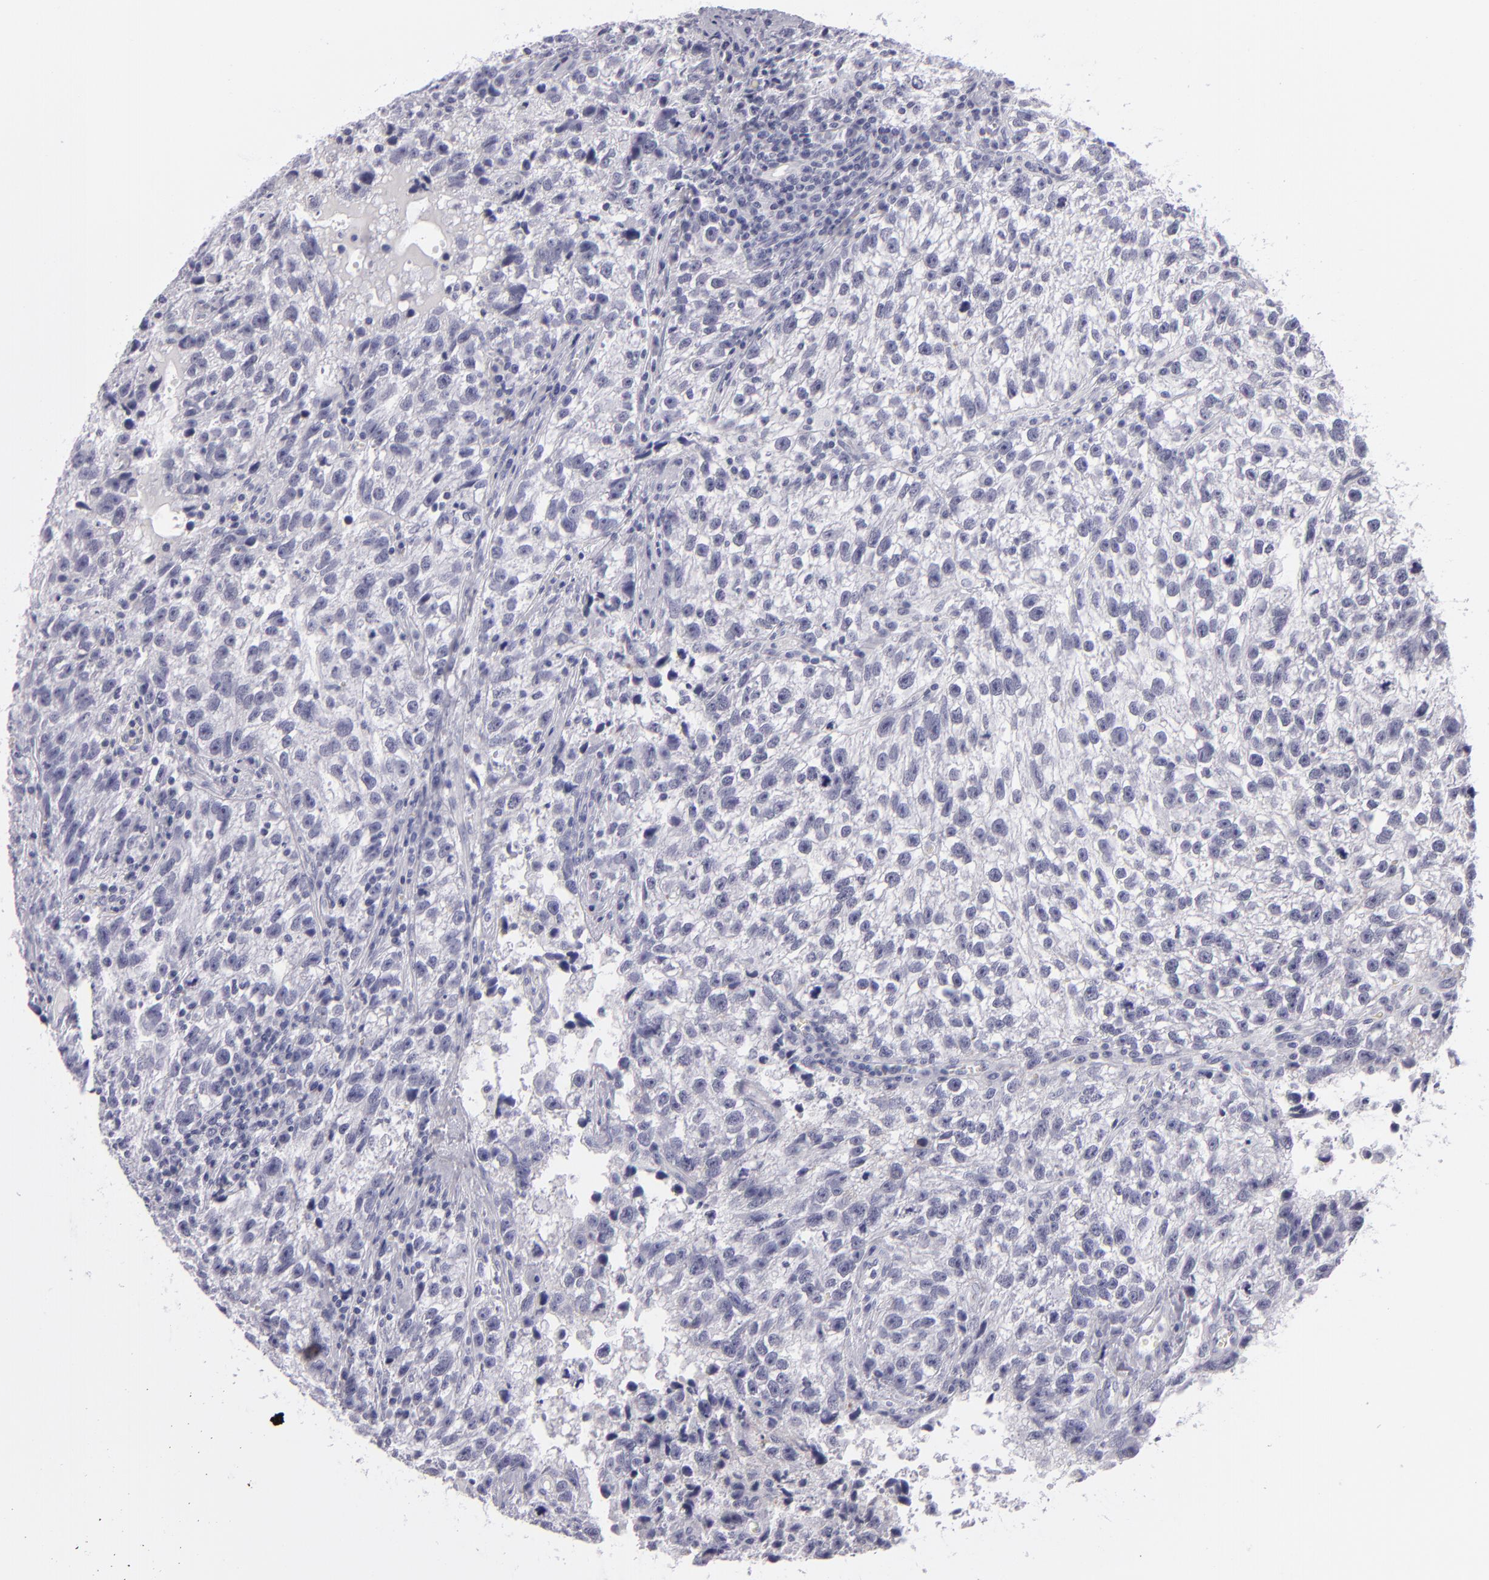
{"staining": {"intensity": "negative", "quantity": "none", "location": "none"}, "tissue": "testis cancer", "cell_type": "Tumor cells", "image_type": "cancer", "snomed": [{"axis": "morphology", "description": "Seminoma, NOS"}, {"axis": "topography", "description": "Testis"}], "caption": "Tumor cells show no significant staining in seminoma (testis).", "gene": "VIL1", "patient": {"sex": "male", "age": 38}}